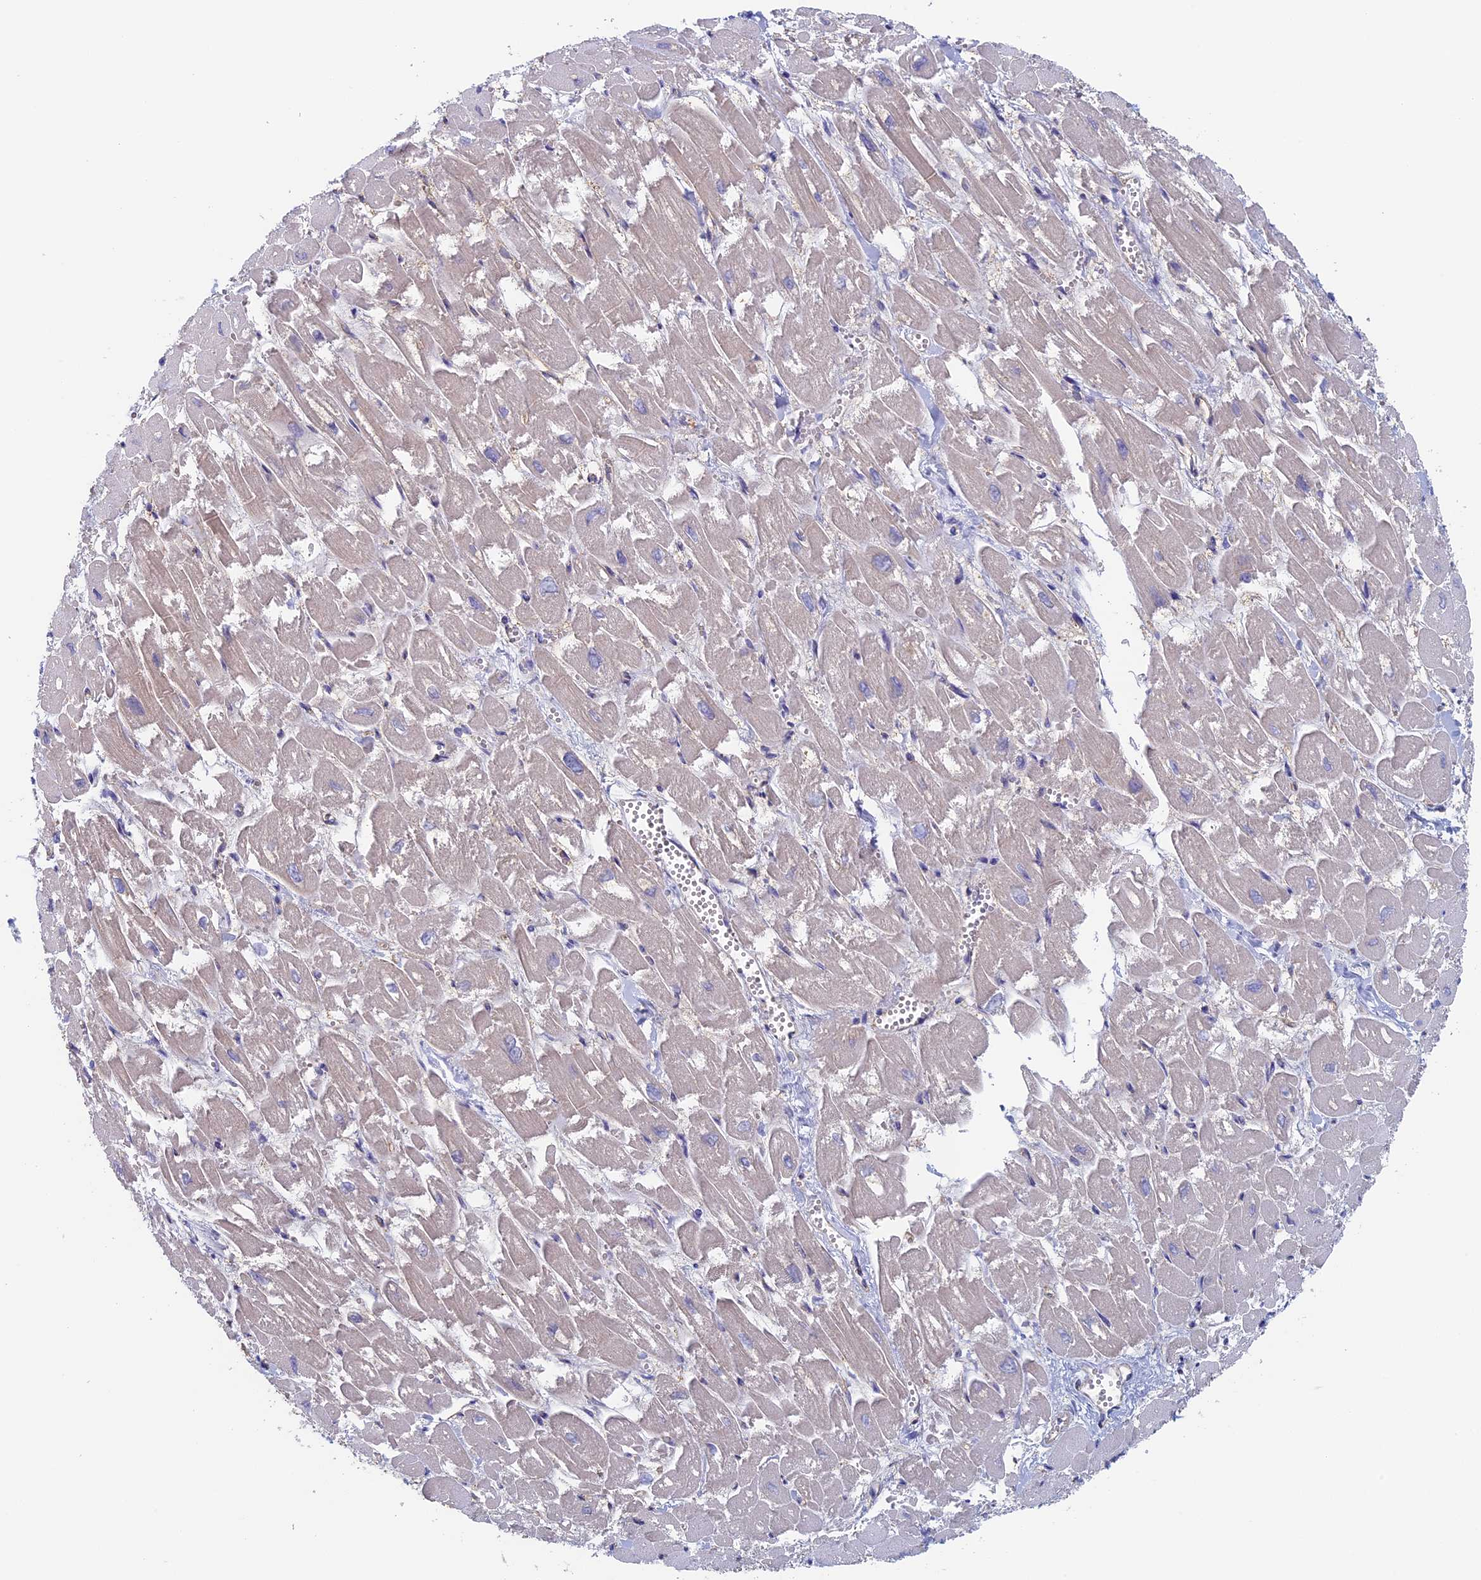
{"staining": {"intensity": "negative", "quantity": "none", "location": "none"}, "tissue": "heart muscle", "cell_type": "Cardiomyocytes", "image_type": "normal", "snomed": [{"axis": "morphology", "description": "Normal tissue, NOS"}, {"axis": "topography", "description": "Heart"}], "caption": "Immunohistochemistry image of normal heart muscle: heart muscle stained with DAB exhibits no significant protein staining in cardiomyocytes.", "gene": "MAGEB6", "patient": {"sex": "male", "age": 54}}